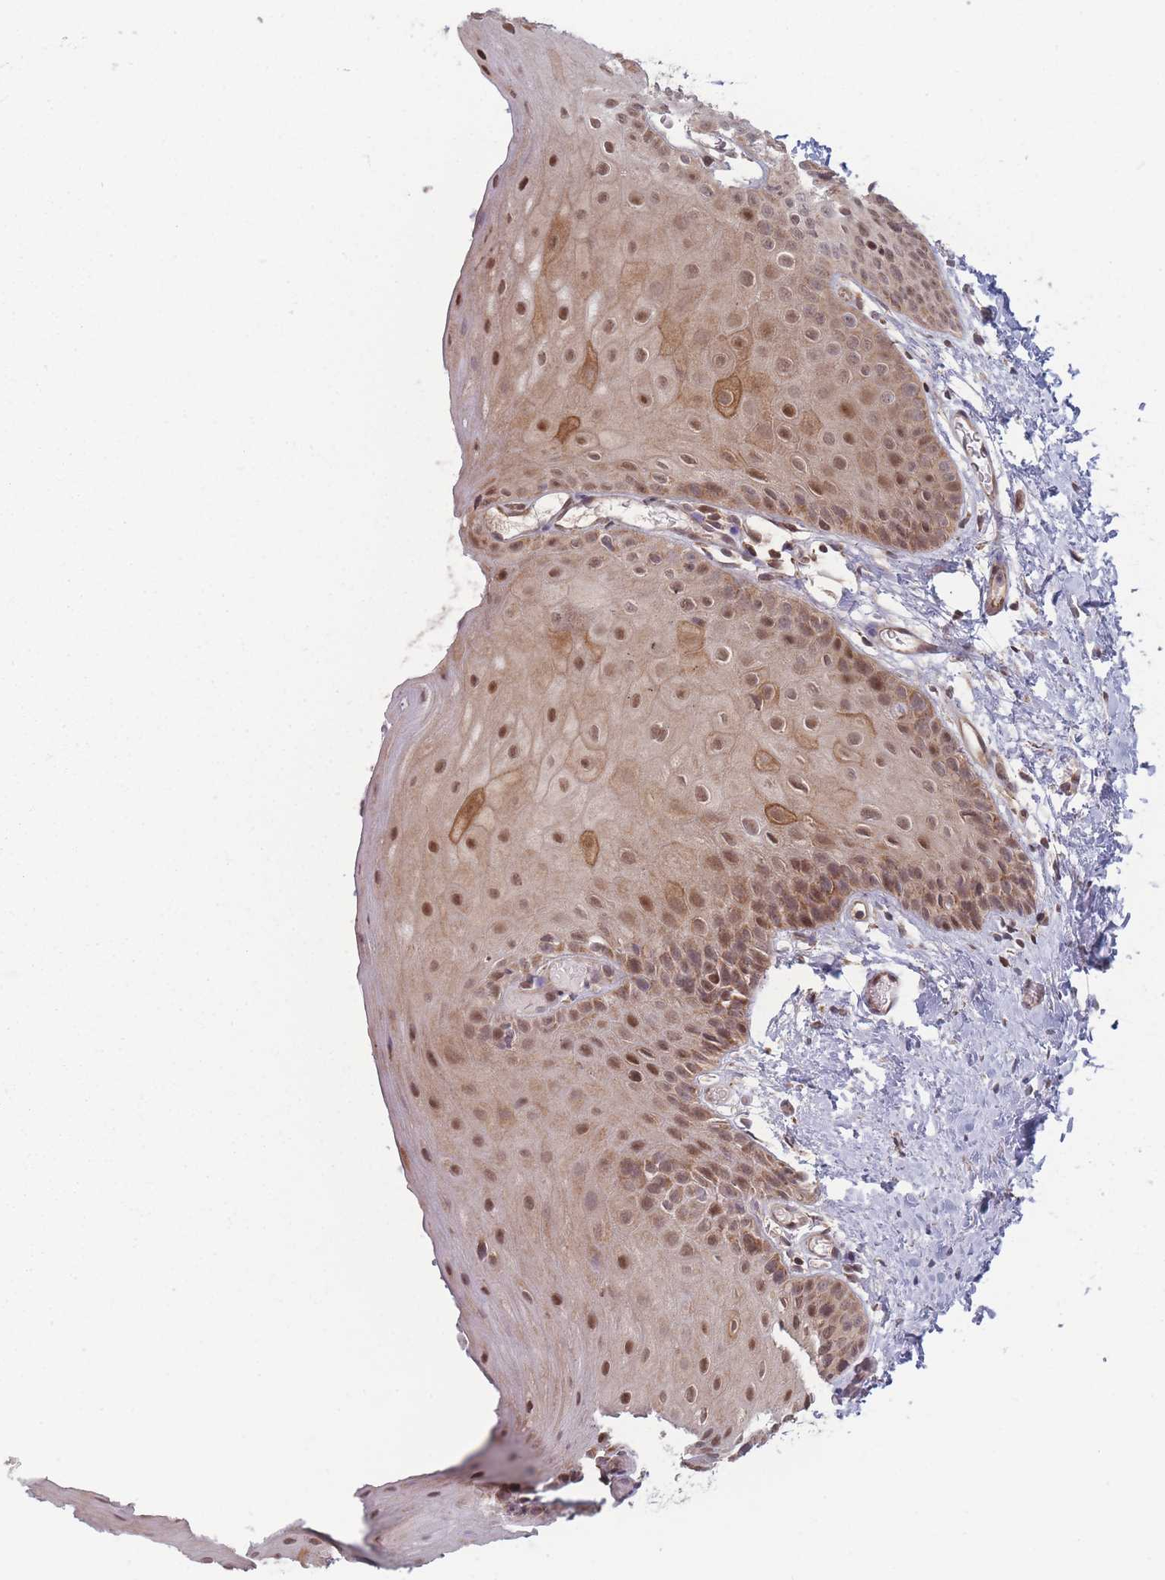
{"staining": {"intensity": "moderate", "quantity": ">75%", "location": "cytoplasmic/membranous,nuclear"}, "tissue": "oral mucosa", "cell_type": "Squamous epithelial cells", "image_type": "normal", "snomed": [{"axis": "morphology", "description": "Normal tissue, NOS"}, {"axis": "topography", "description": "Oral tissue"}], "caption": "Protein expression by IHC demonstrates moderate cytoplasmic/membranous,nuclear staining in about >75% of squamous epithelial cells in normal oral mucosa.", "gene": "RPS18", "patient": {"sex": "female", "age": 67}}